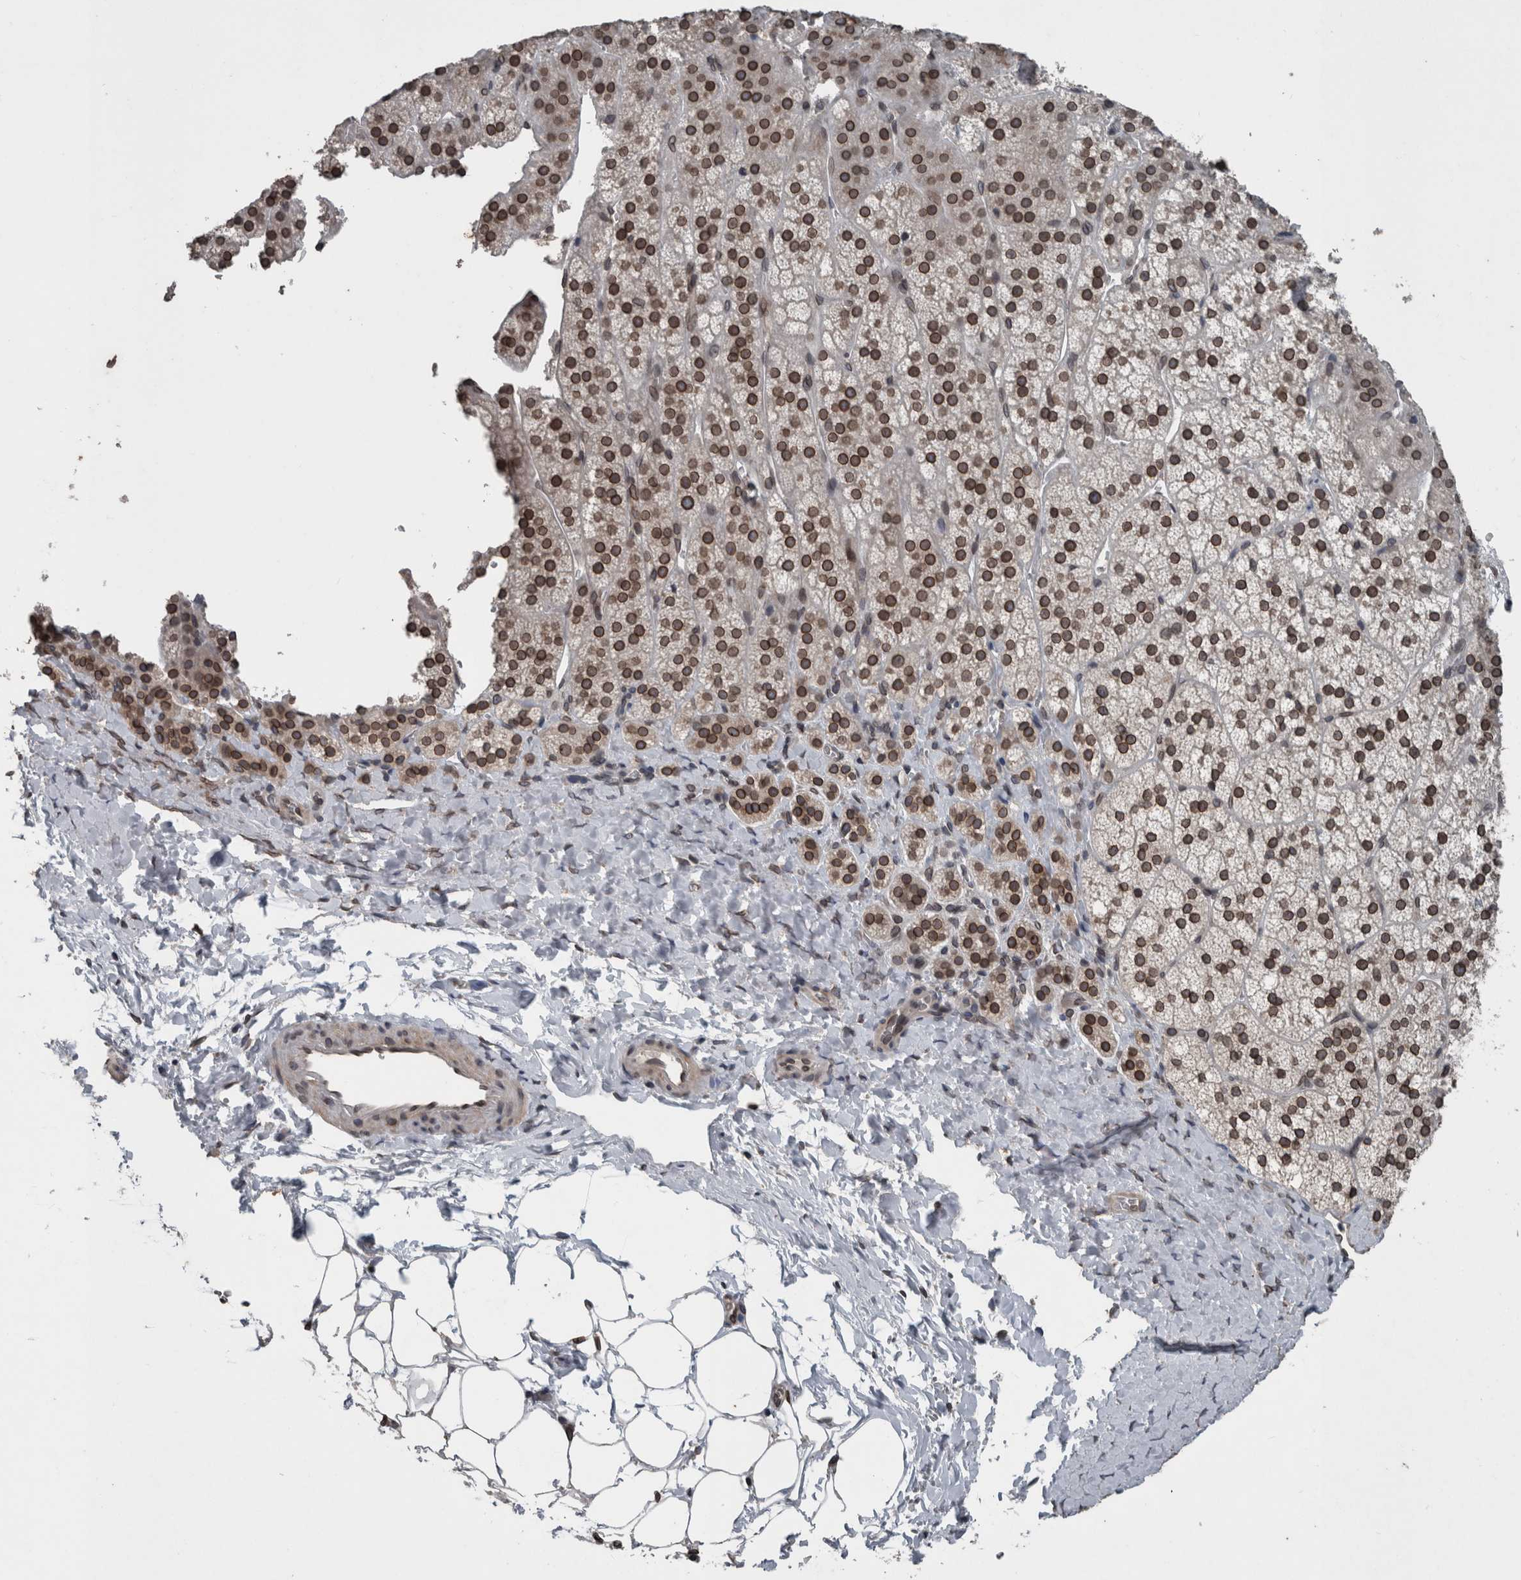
{"staining": {"intensity": "strong", "quantity": "25%-75%", "location": "cytoplasmic/membranous,nuclear"}, "tissue": "adrenal gland", "cell_type": "Glandular cells", "image_type": "normal", "snomed": [{"axis": "morphology", "description": "Normal tissue, NOS"}, {"axis": "topography", "description": "Adrenal gland"}], "caption": "Brown immunohistochemical staining in normal adrenal gland exhibits strong cytoplasmic/membranous,nuclear expression in approximately 25%-75% of glandular cells. (DAB = brown stain, brightfield microscopy at high magnification).", "gene": "RANBP2", "patient": {"sex": "female", "age": 44}}